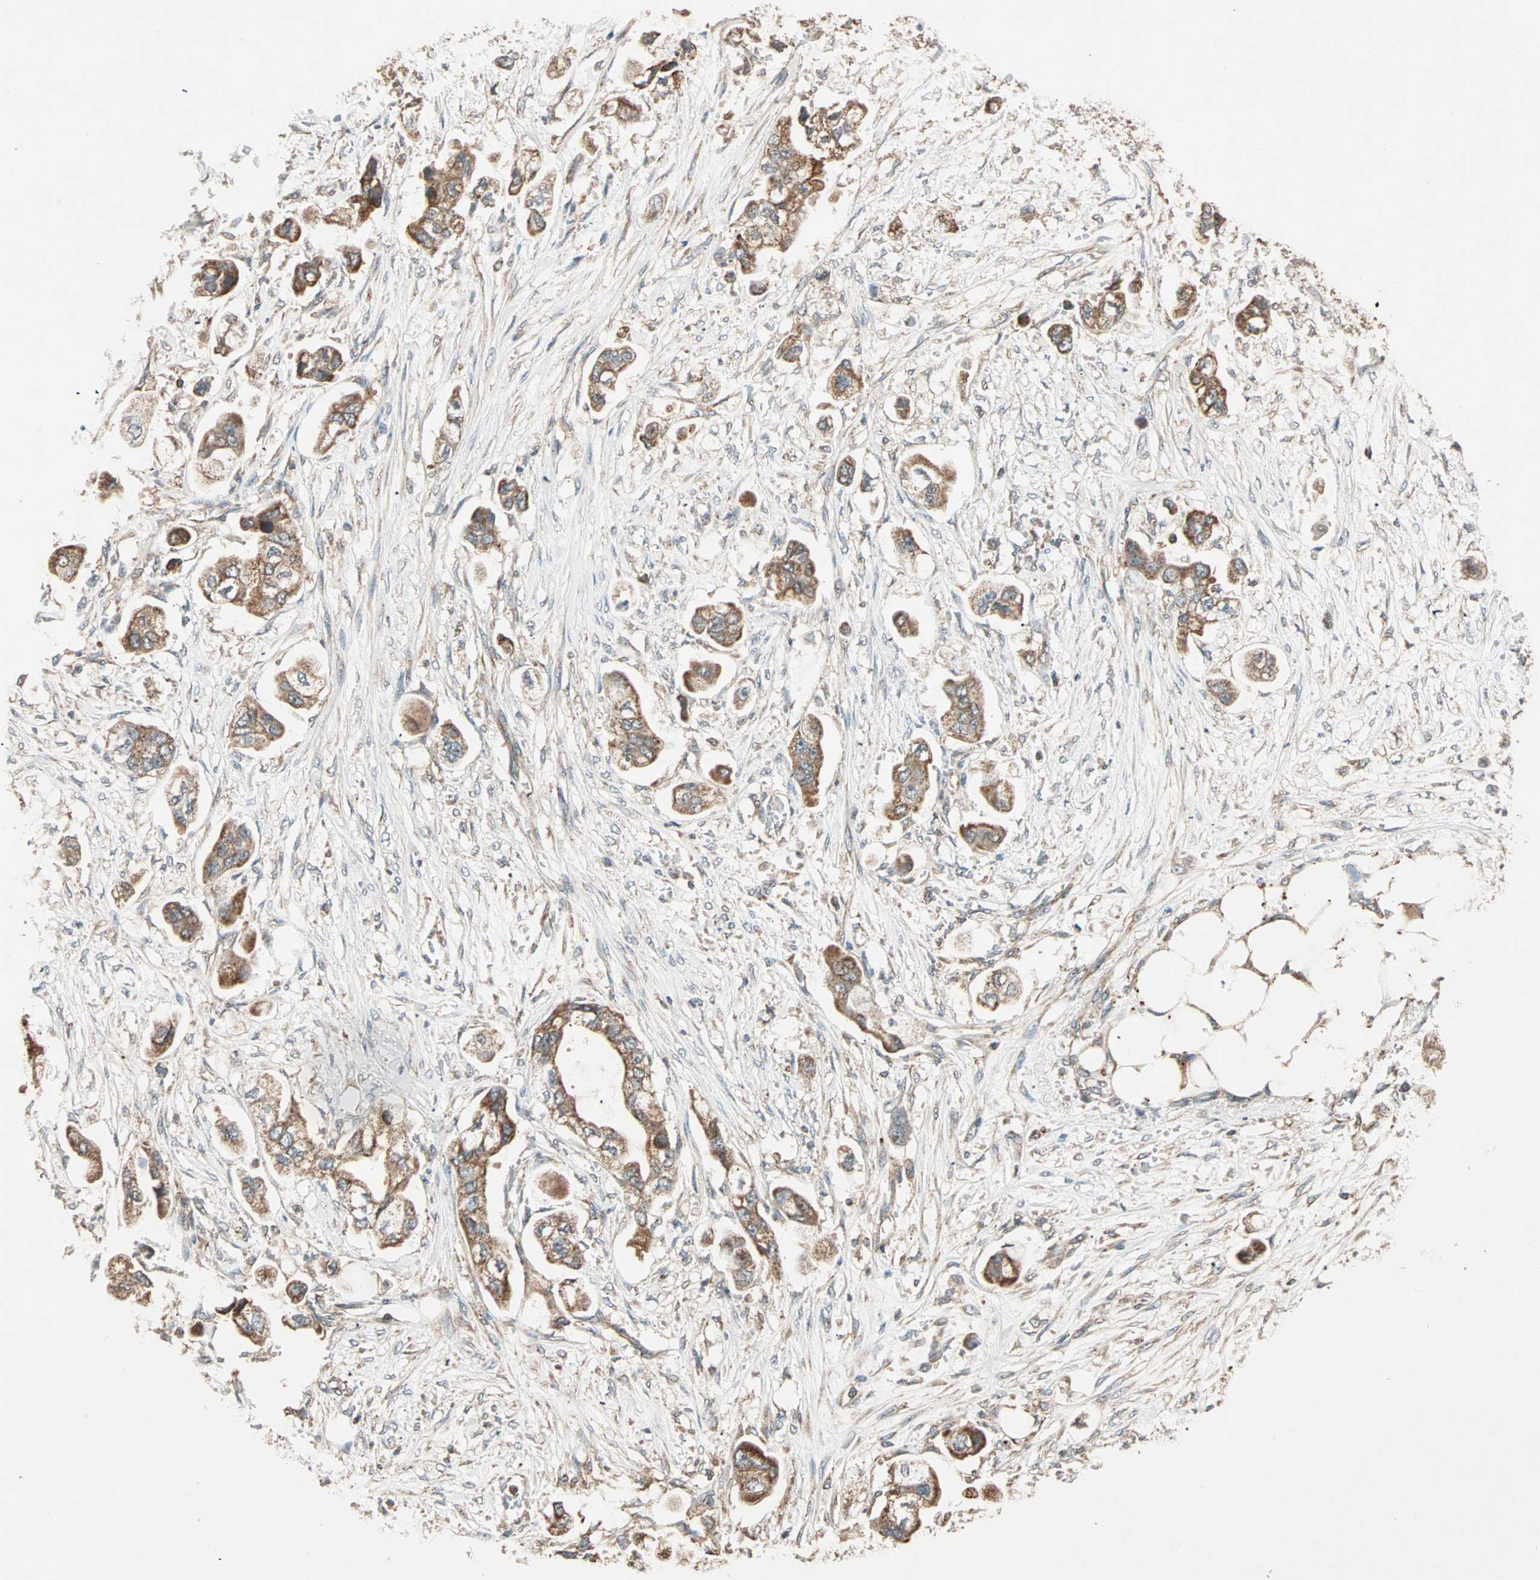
{"staining": {"intensity": "strong", "quantity": ">75%", "location": "cytoplasmic/membranous"}, "tissue": "stomach cancer", "cell_type": "Tumor cells", "image_type": "cancer", "snomed": [{"axis": "morphology", "description": "Adenocarcinoma, NOS"}, {"axis": "topography", "description": "Stomach"}], "caption": "An image of adenocarcinoma (stomach) stained for a protein displays strong cytoplasmic/membranous brown staining in tumor cells. (DAB (3,3'-diaminobenzidine) IHC, brown staining for protein, blue staining for nuclei).", "gene": "MAPK1", "patient": {"sex": "male", "age": 62}}